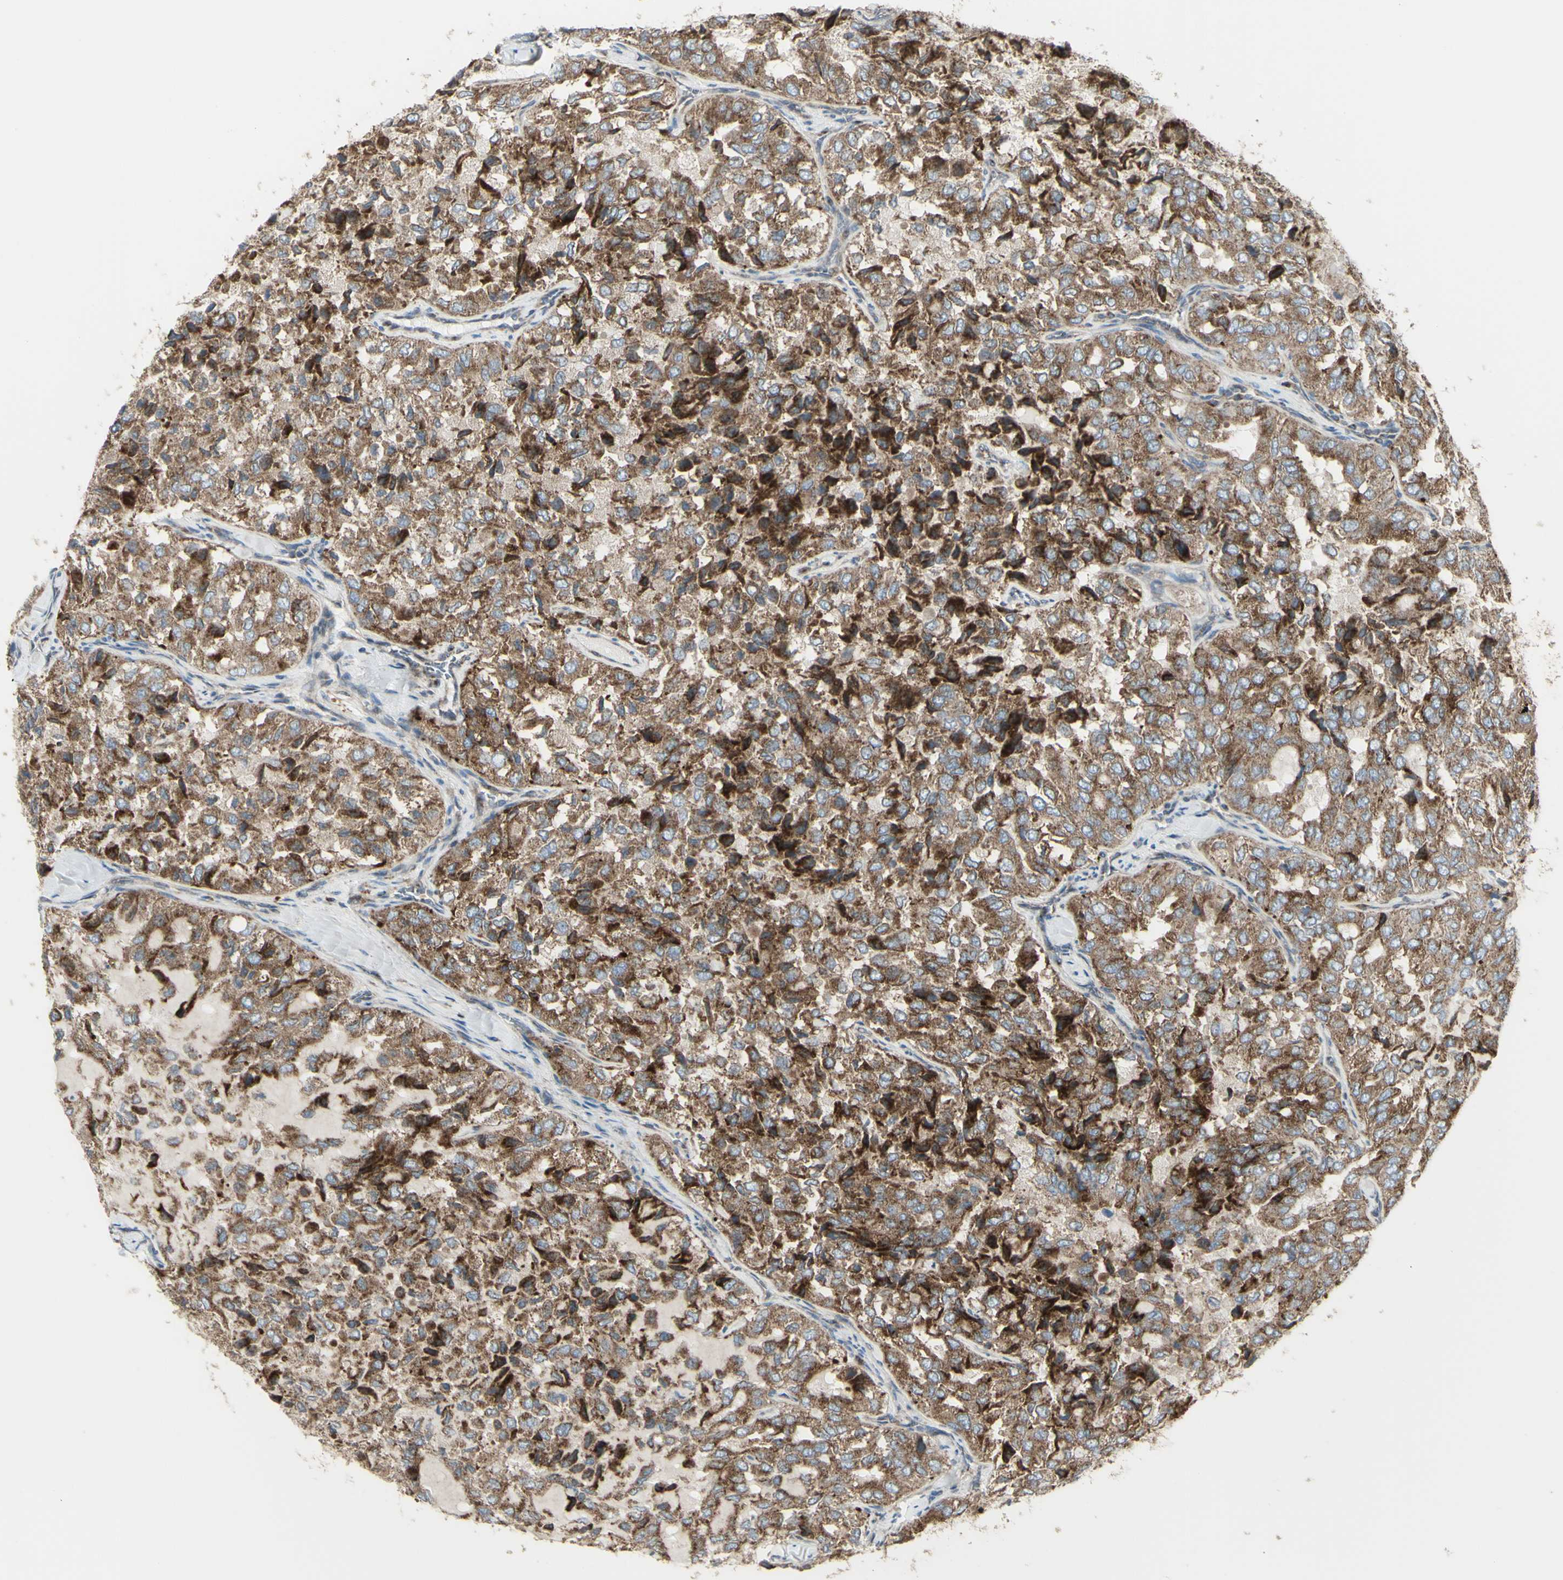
{"staining": {"intensity": "moderate", "quantity": ">75%", "location": "cytoplasmic/membranous"}, "tissue": "thyroid cancer", "cell_type": "Tumor cells", "image_type": "cancer", "snomed": [{"axis": "morphology", "description": "Follicular adenoma carcinoma, NOS"}, {"axis": "topography", "description": "Thyroid gland"}], "caption": "This histopathology image displays thyroid cancer stained with immunohistochemistry (IHC) to label a protein in brown. The cytoplasmic/membranous of tumor cells show moderate positivity for the protein. Nuclei are counter-stained blue.", "gene": "NAPA", "patient": {"sex": "male", "age": 75}}